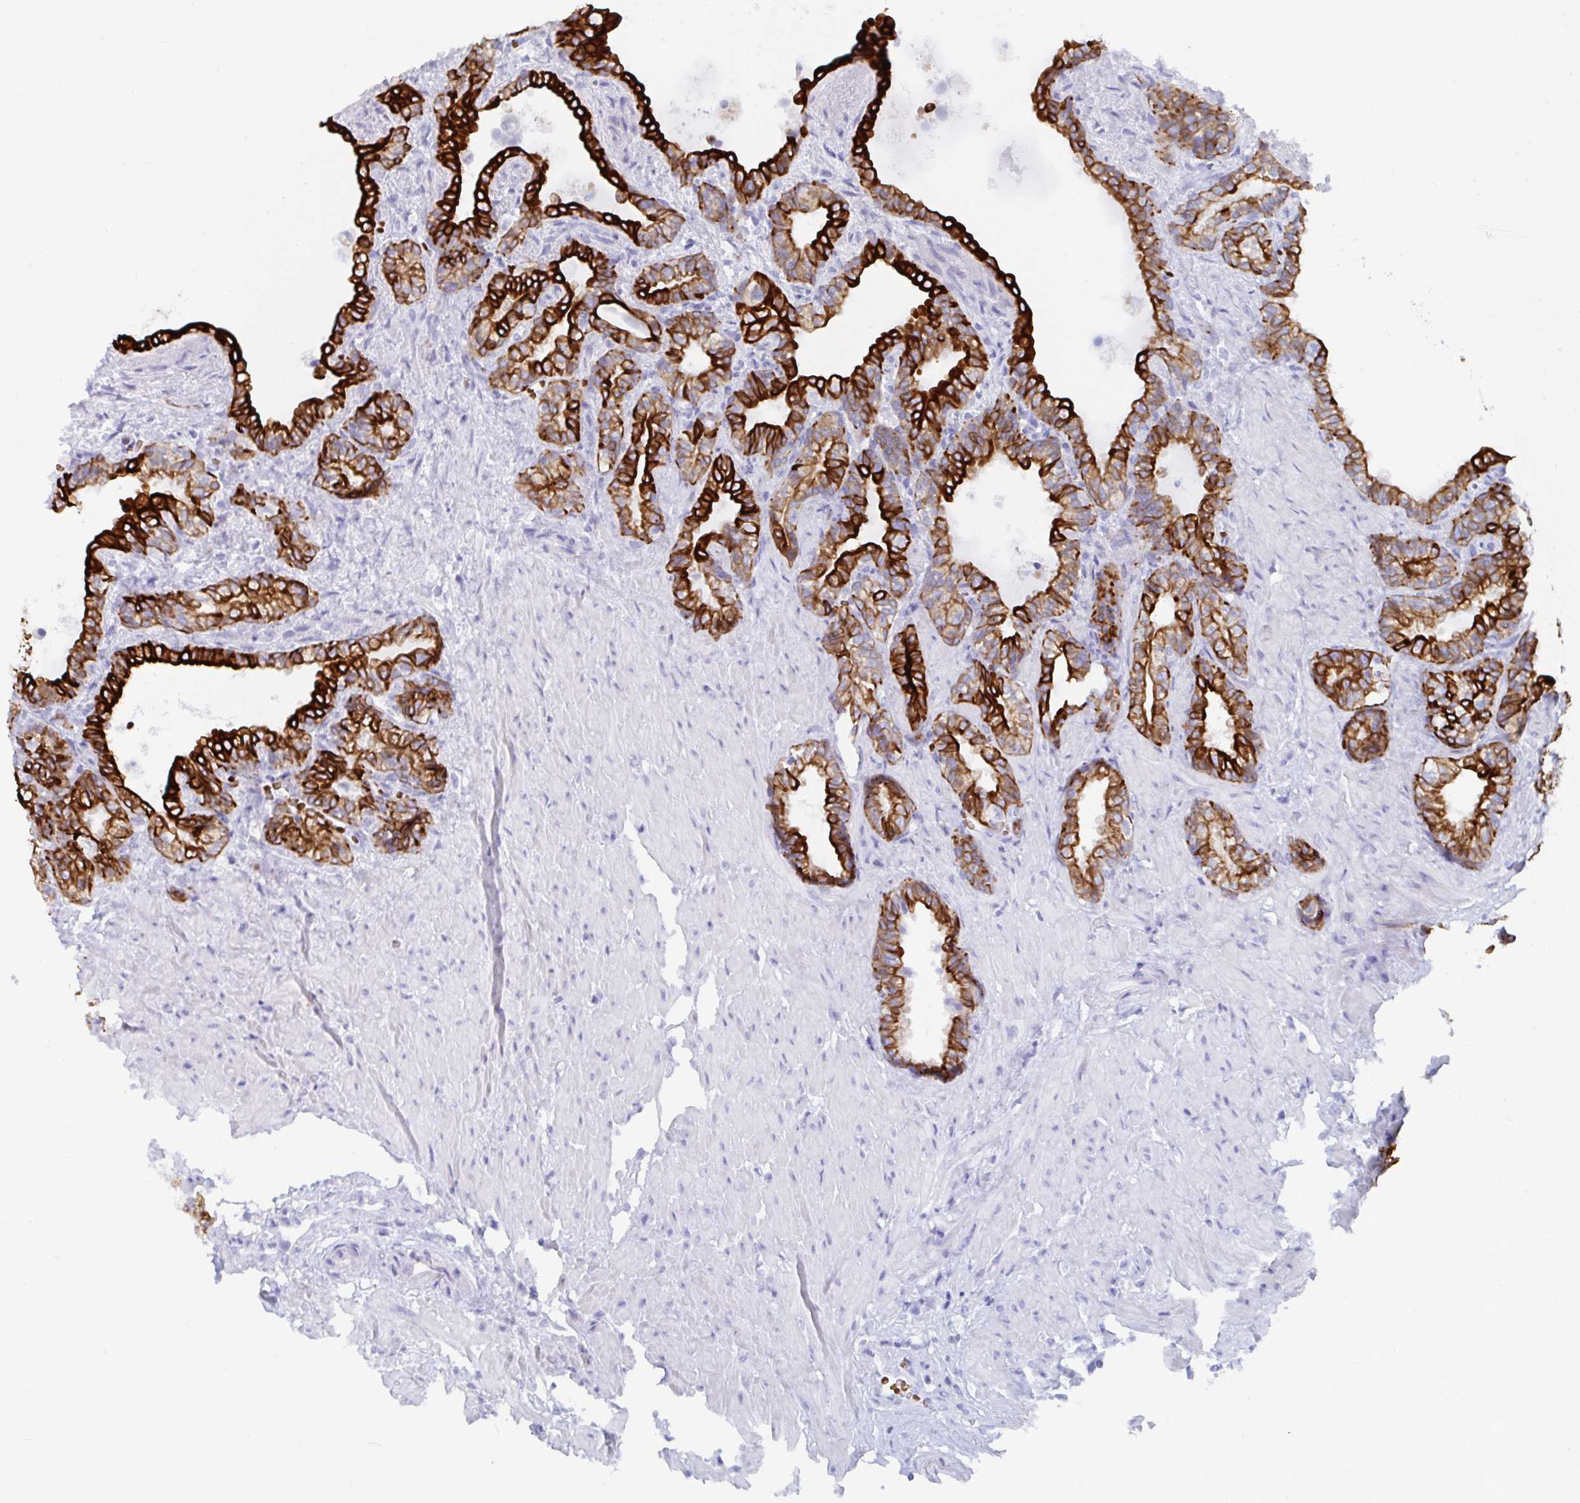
{"staining": {"intensity": "strong", "quantity": "25%-75%", "location": "cytoplasmic/membranous"}, "tissue": "seminal vesicle", "cell_type": "Glandular cells", "image_type": "normal", "snomed": [{"axis": "morphology", "description": "Normal tissue, NOS"}, {"axis": "topography", "description": "Seminal veicle"}], "caption": "Approximately 25%-75% of glandular cells in benign seminal vesicle exhibit strong cytoplasmic/membranous protein expression as visualized by brown immunohistochemical staining.", "gene": "CLDN8", "patient": {"sex": "male", "age": 76}}